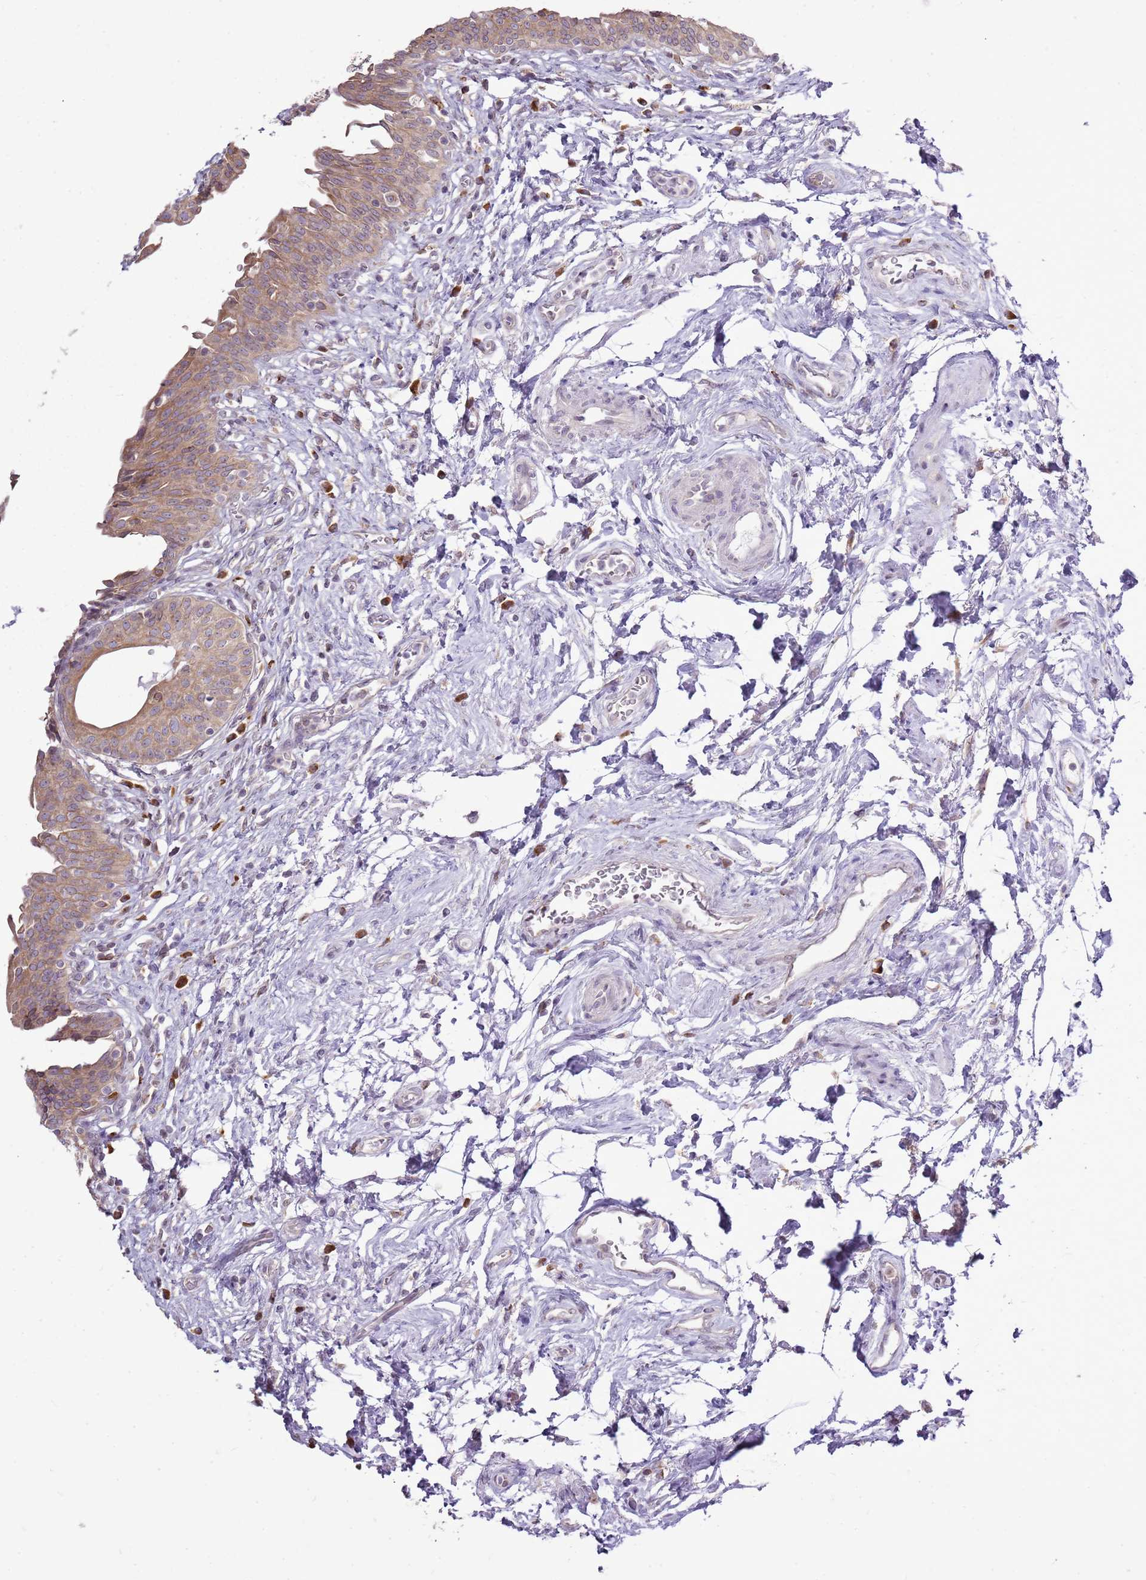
{"staining": {"intensity": "moderate", "quantity": ">75%", "location": "cytoplasmic/membranous"}, "tissue": "urinary bladder", "cell_type": "Urothelial cells", "image_type": "normal", "snomed": [{"axis": "morphology", "description": "Normal tissue, NOS"}, {"axis": "topography", "description": "Urinary bladder"}], "caption": "Immunohistochemical staining of normal urinary bladder demonstrates medium levels of moderate cytoplasmic/membranous positivity in about >75% of urothelial cells.", "gene": "TMED10", "patient": {"sex": "male", "age": 83}}